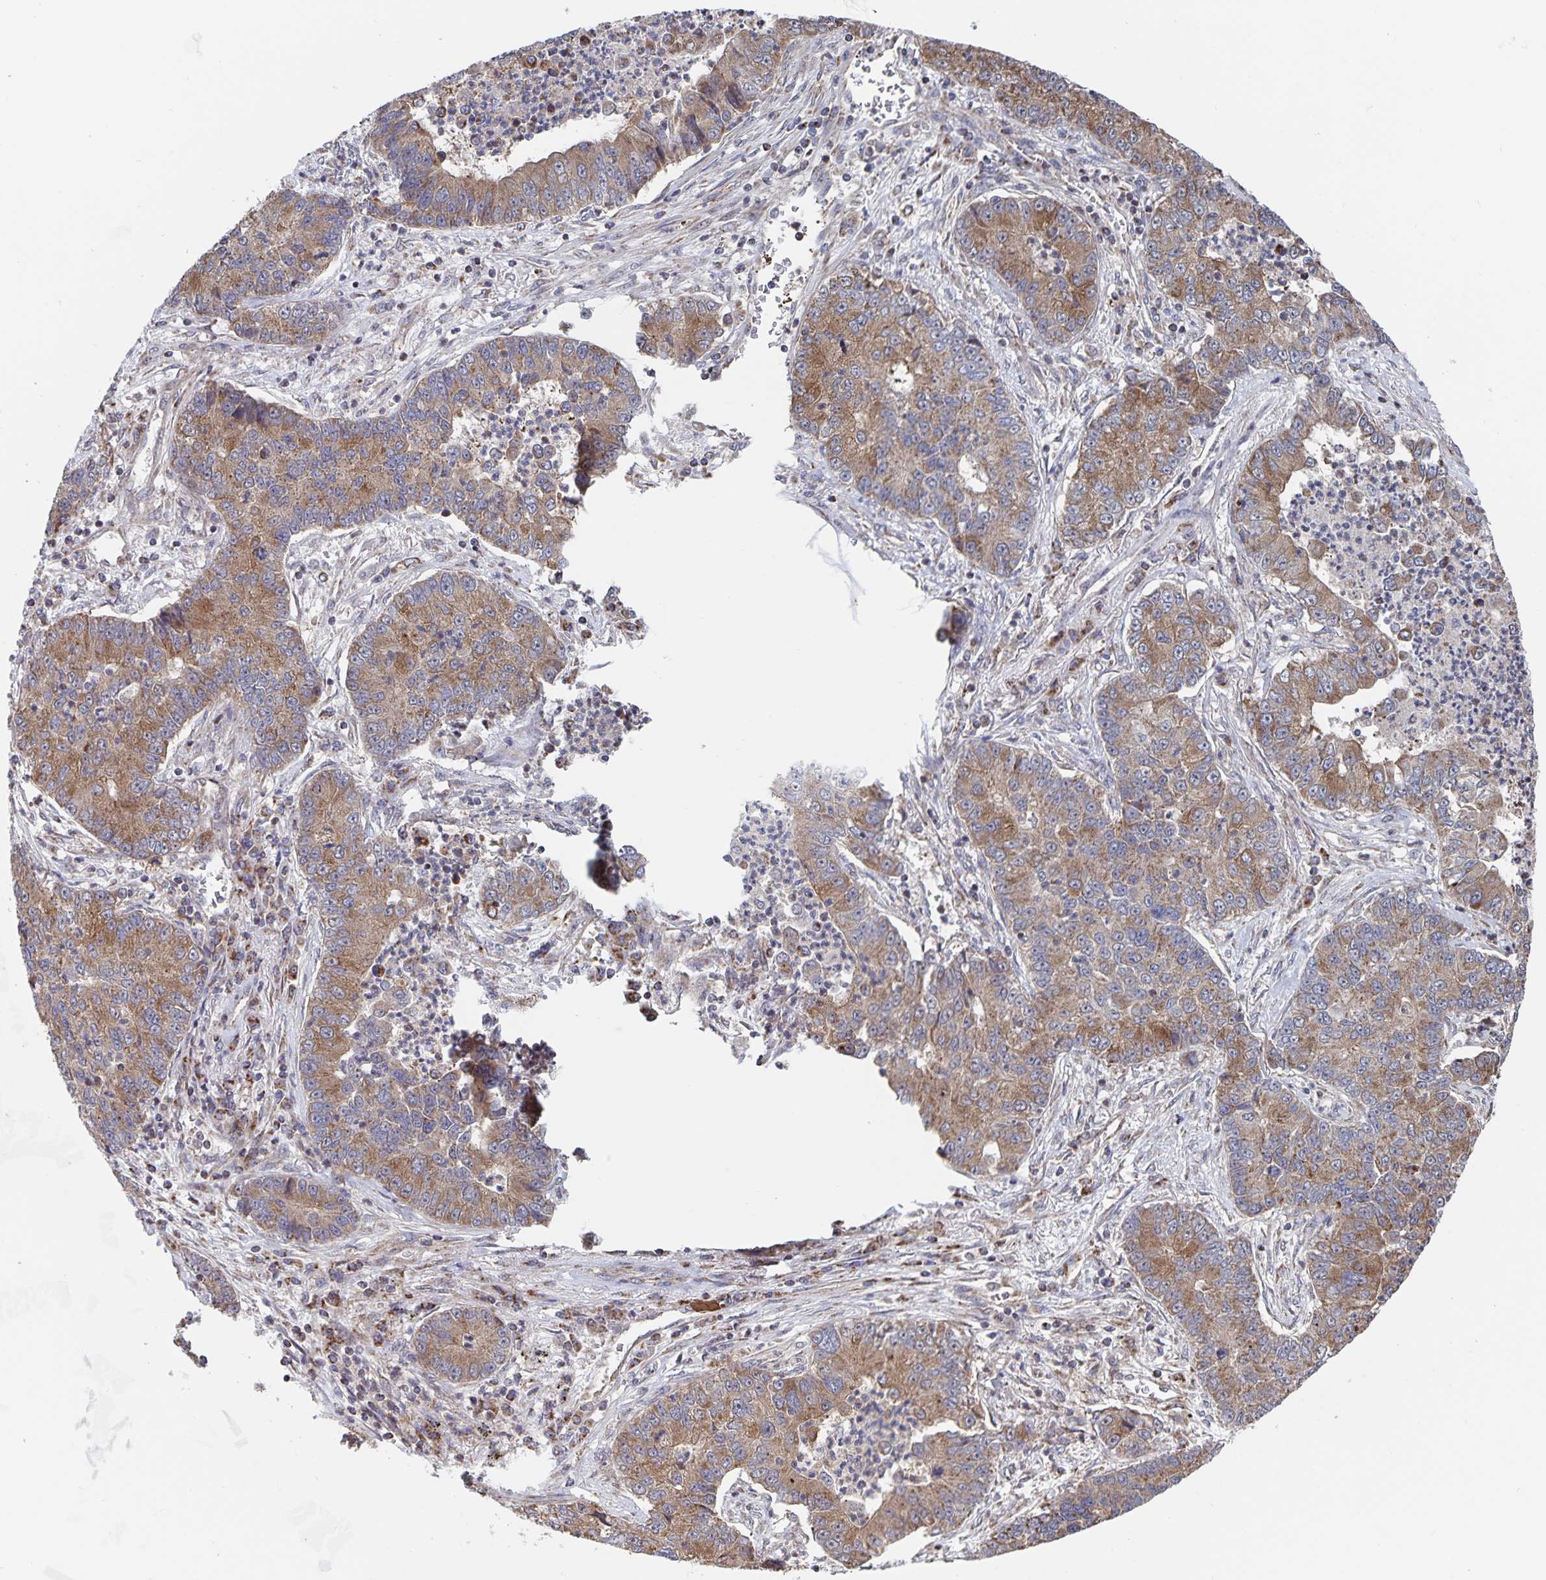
{"staining": {"intensity": "moderate", "quantity": ">75%", "location": "cytoplasmic/membranous"}, "tissue": "lung cancer", "cell_type": "Tumor cells", "image_type": "cancer", "snomed": [{"axis": "morphology", "description": "Adenocarcinoma, NOS"}, {"axis": "topography", "description": "Lung"}], "caption": "Brown immunohistochemical staining in lung cancer (adenocarcinoma) exhibits moderate cytoplasmic/membranous staining in about >75% of tumor cells. (brown staining indicates protein expression, while blue staining denotes nuclei).", "gene": "ACACA", "patient": {"sex": "female", "age": 57}}